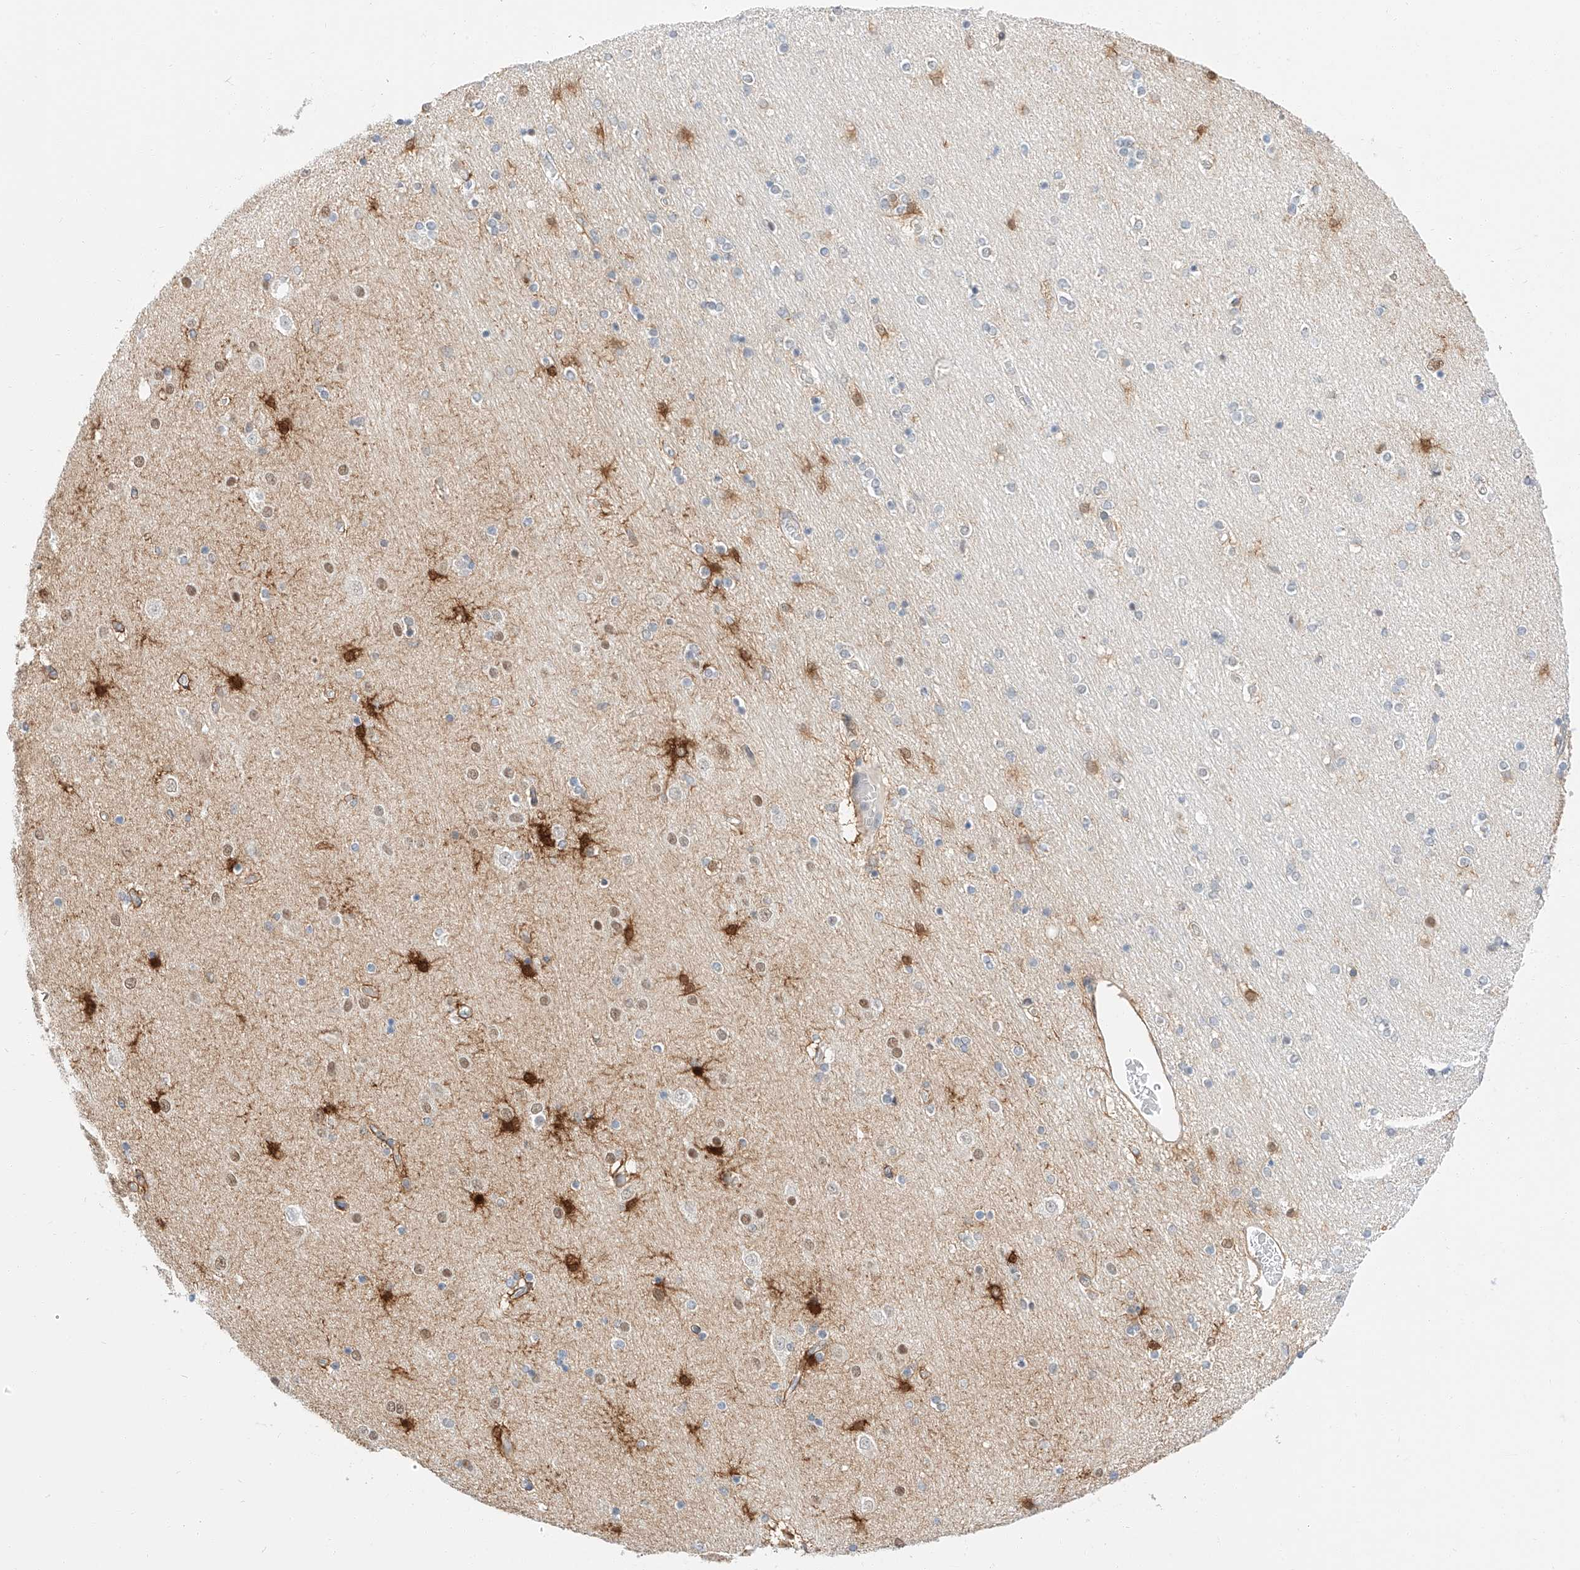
{"staining": {"intensity": "strong", "quantity": "<25%", "location": "cytoplasmic/membranous,nuclear"}, "tissue": "hippocampus", "cell_type": "Glial cells", "image_type": "normal", "snomed": [{"axis": "morphology", "description": "Normal tissue, NOS"}, {"axis": "topography", "description": "Hippocampus"}], "caption": "Glial cells show medium levels of strong cytoplasmic/membranous,nuclear positivity in approximately <25% of cells in benign human hippocampus. The protein is stained brown, and the nuclei are stained in blue (DAB IHC with brightfield microscopy, high magnification).", "gene": "CARMIL1", "patient": {"sex": "female", "age": 54}}